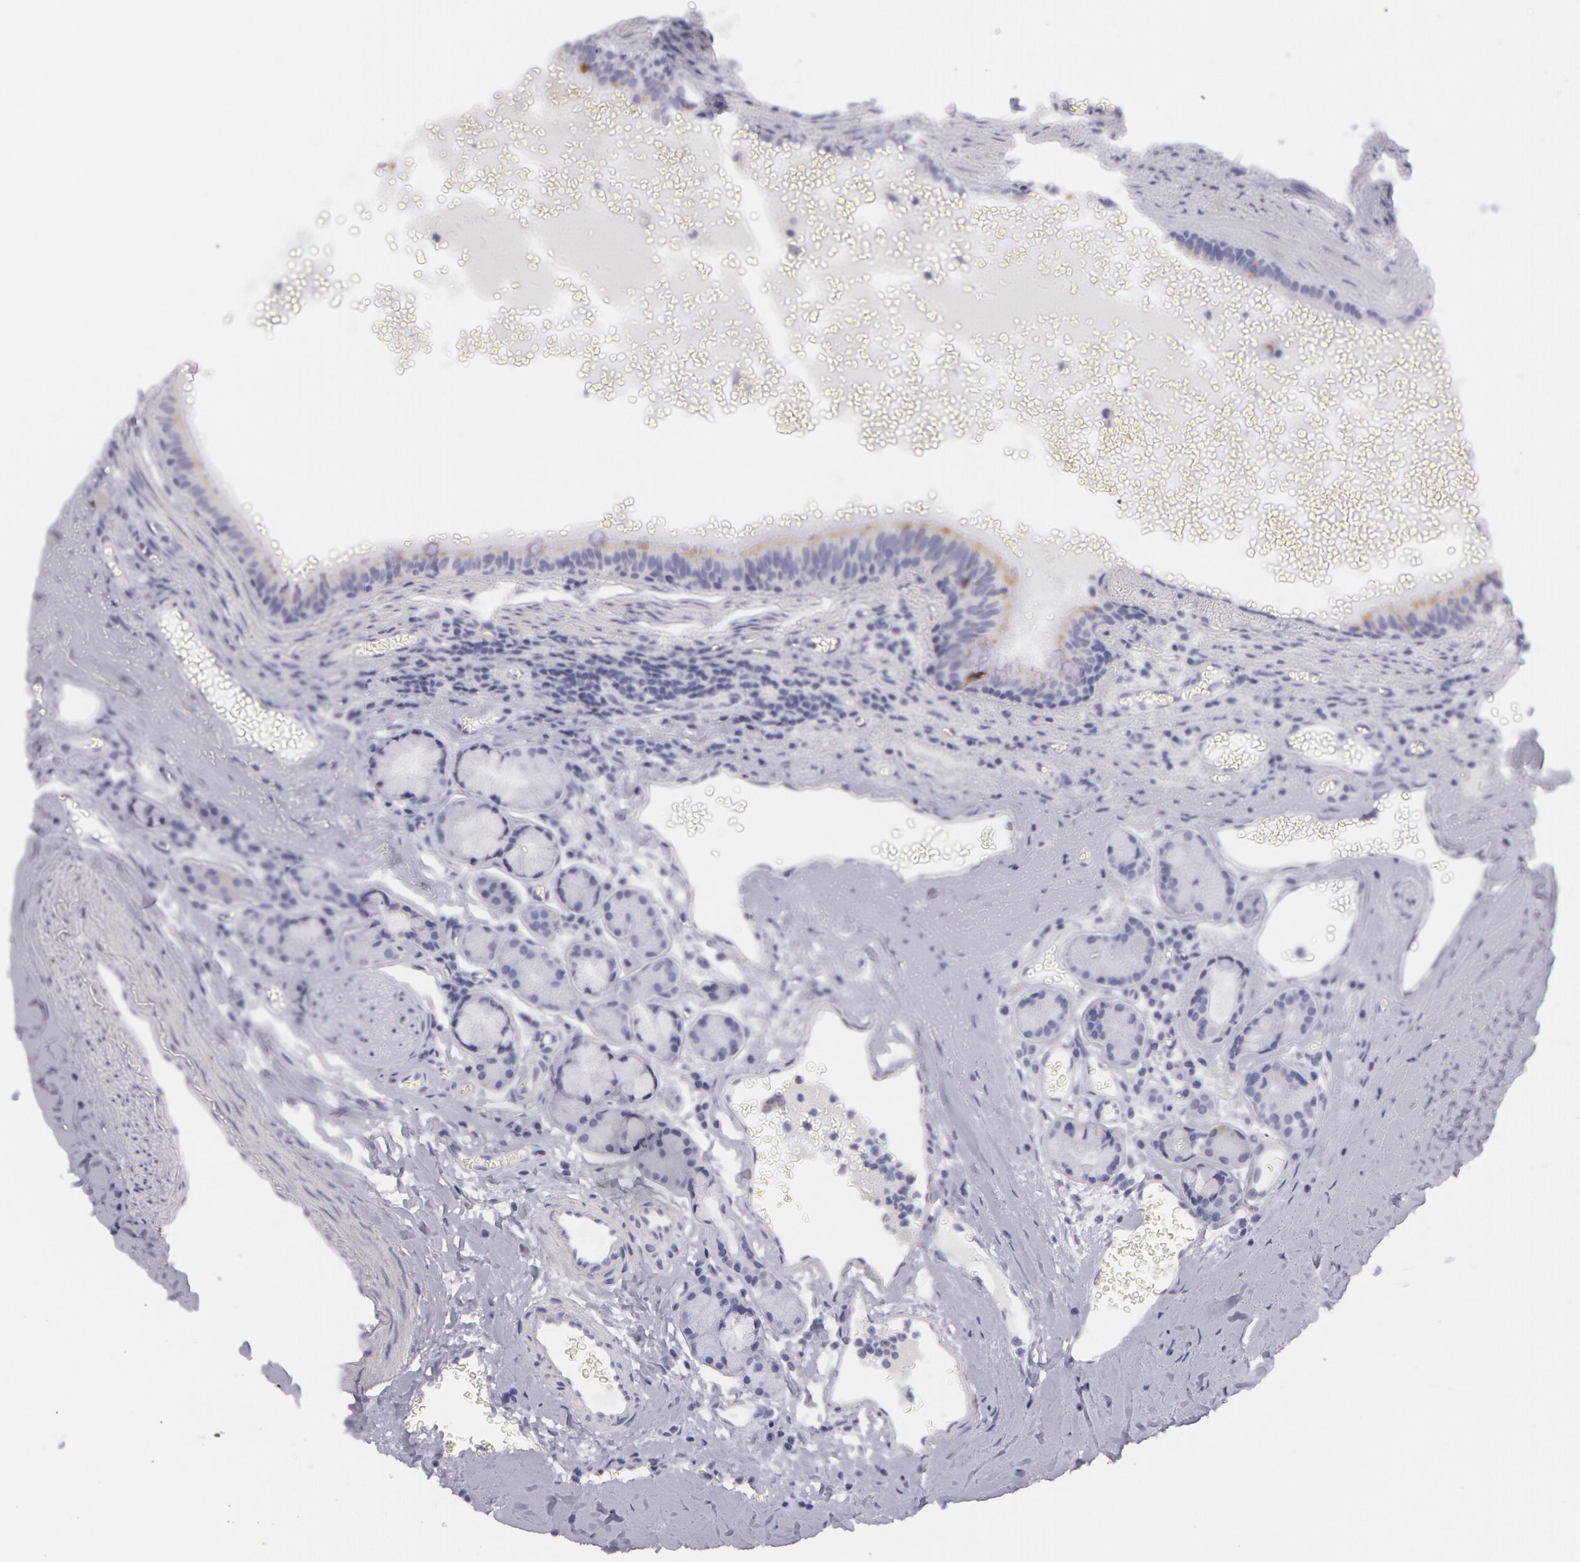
{"staining": {"intensity": "negative", "quantity": "none", "location": "none"}, "tissue": "carcinoid", "cell_type": "Tumor cells", "image_type": "cancer", "snomed": [{"axis": "morphology", "description": "Carcinoid, malignant, NOS"}, {"axis": "topography", "description": "Bronchus"}], "caption": "The IHC photomicrograph has no significant expression in tumor cells of carcinoid tissue. (DAB (3,3'-diaminobenzidine) immunohistochemistry (IHC) visualized using brightfield microscopy, high magnification).", "gene": "AMACR", "patient": {"sex": "male", "age": 55}}